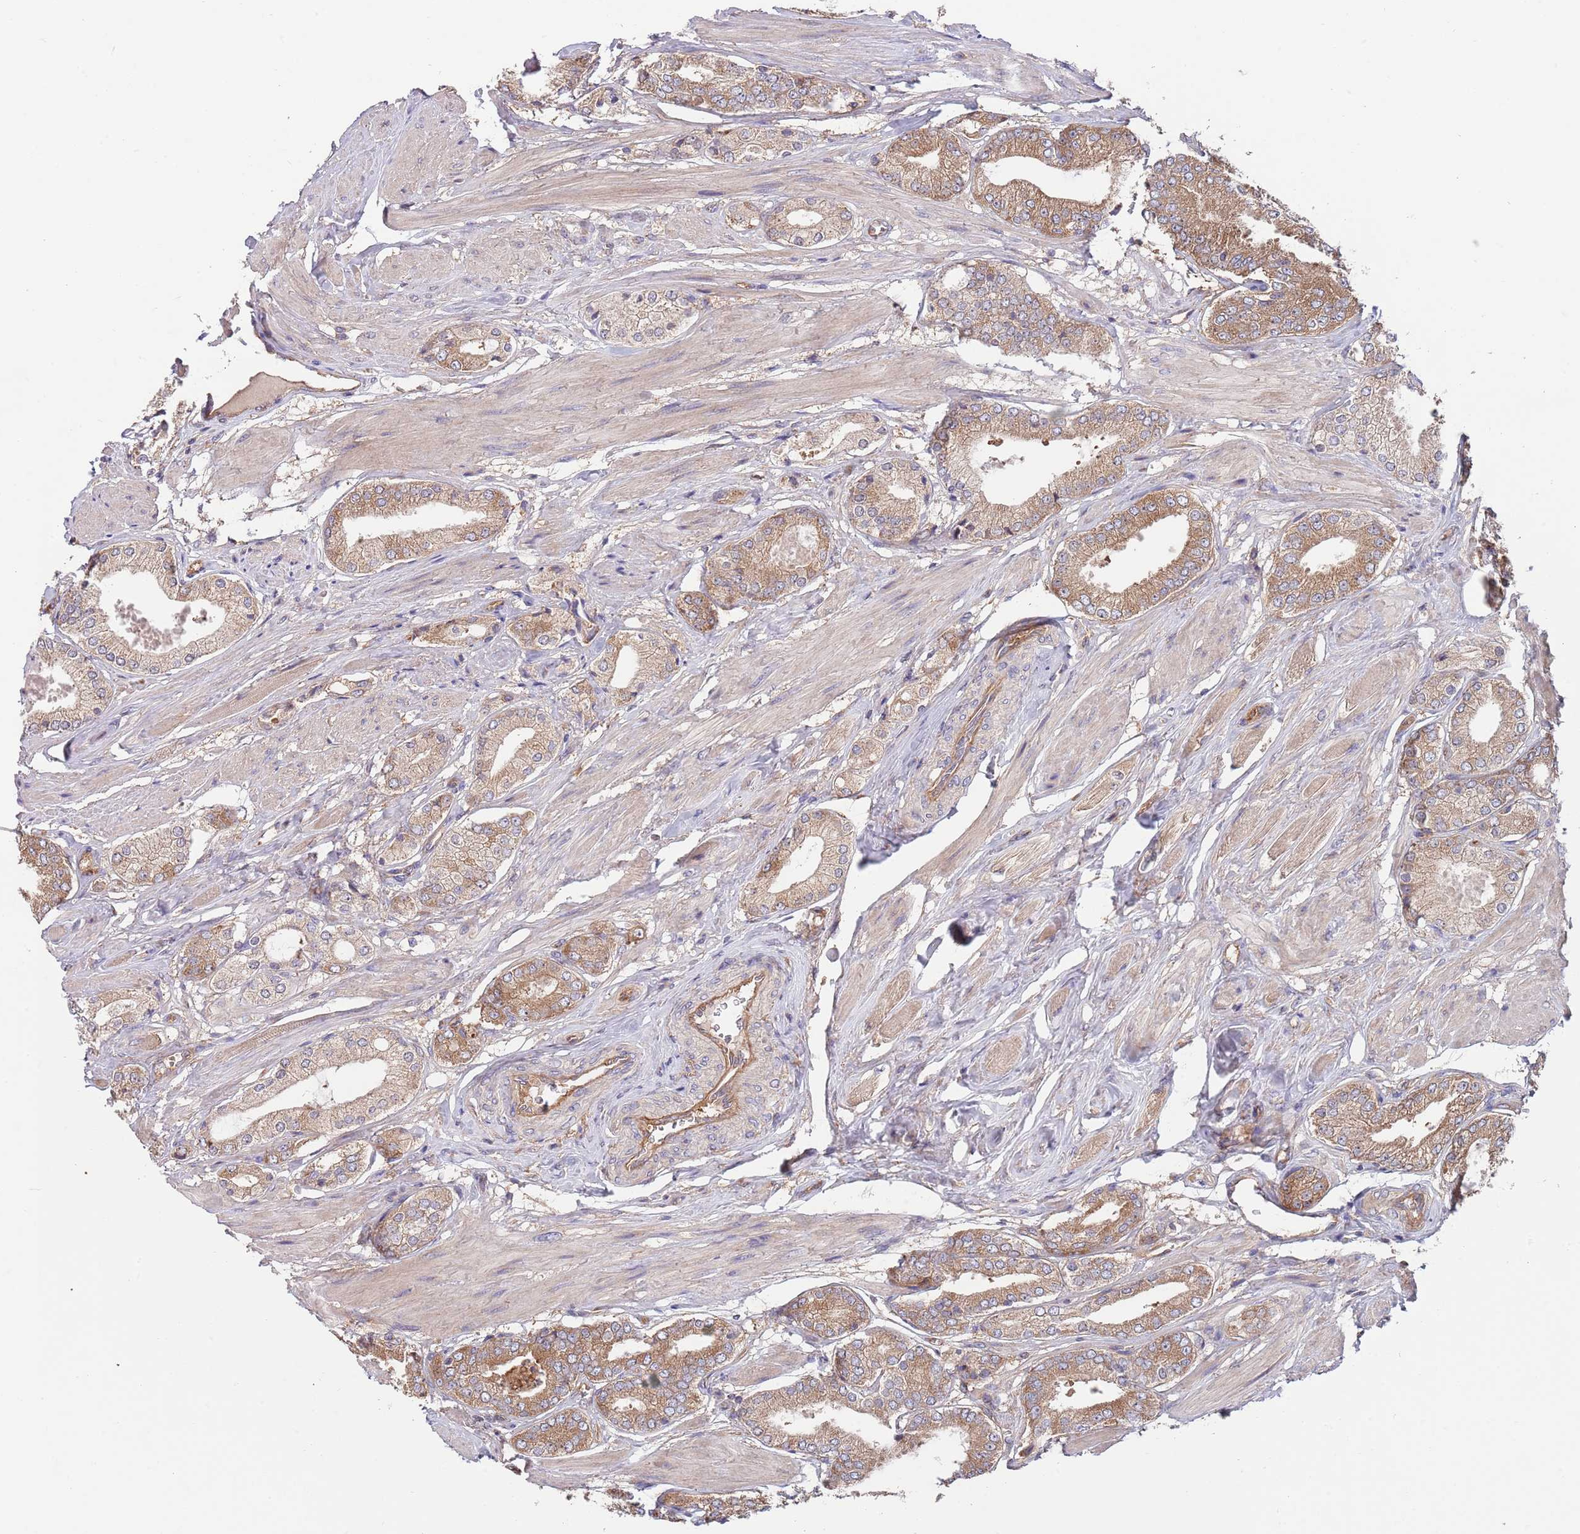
{"staining": {"intensity": "moderate", "quantity": ">75%", "location": "cytoplasmic/membranous"}, "tissue": "prostate cancer", "cell_type": "Tumor cells", "image_type": "cancer", "snomed": [{"axis": "morphology", "description": "Adenocarcinoma, High grade"}, {"axis": "topography", "description": "Prostate and seminal vesicle, NOS"}], "caption": "Moderate cytoplasmic/membranous positivity for a protein is appreciated in about >75% of tumor cells of high-grade adenocarcinoma (prostate) using immunohistochemistry.", "gene": "EIF3F", "patient": {"sex": "male", "age": 64}}